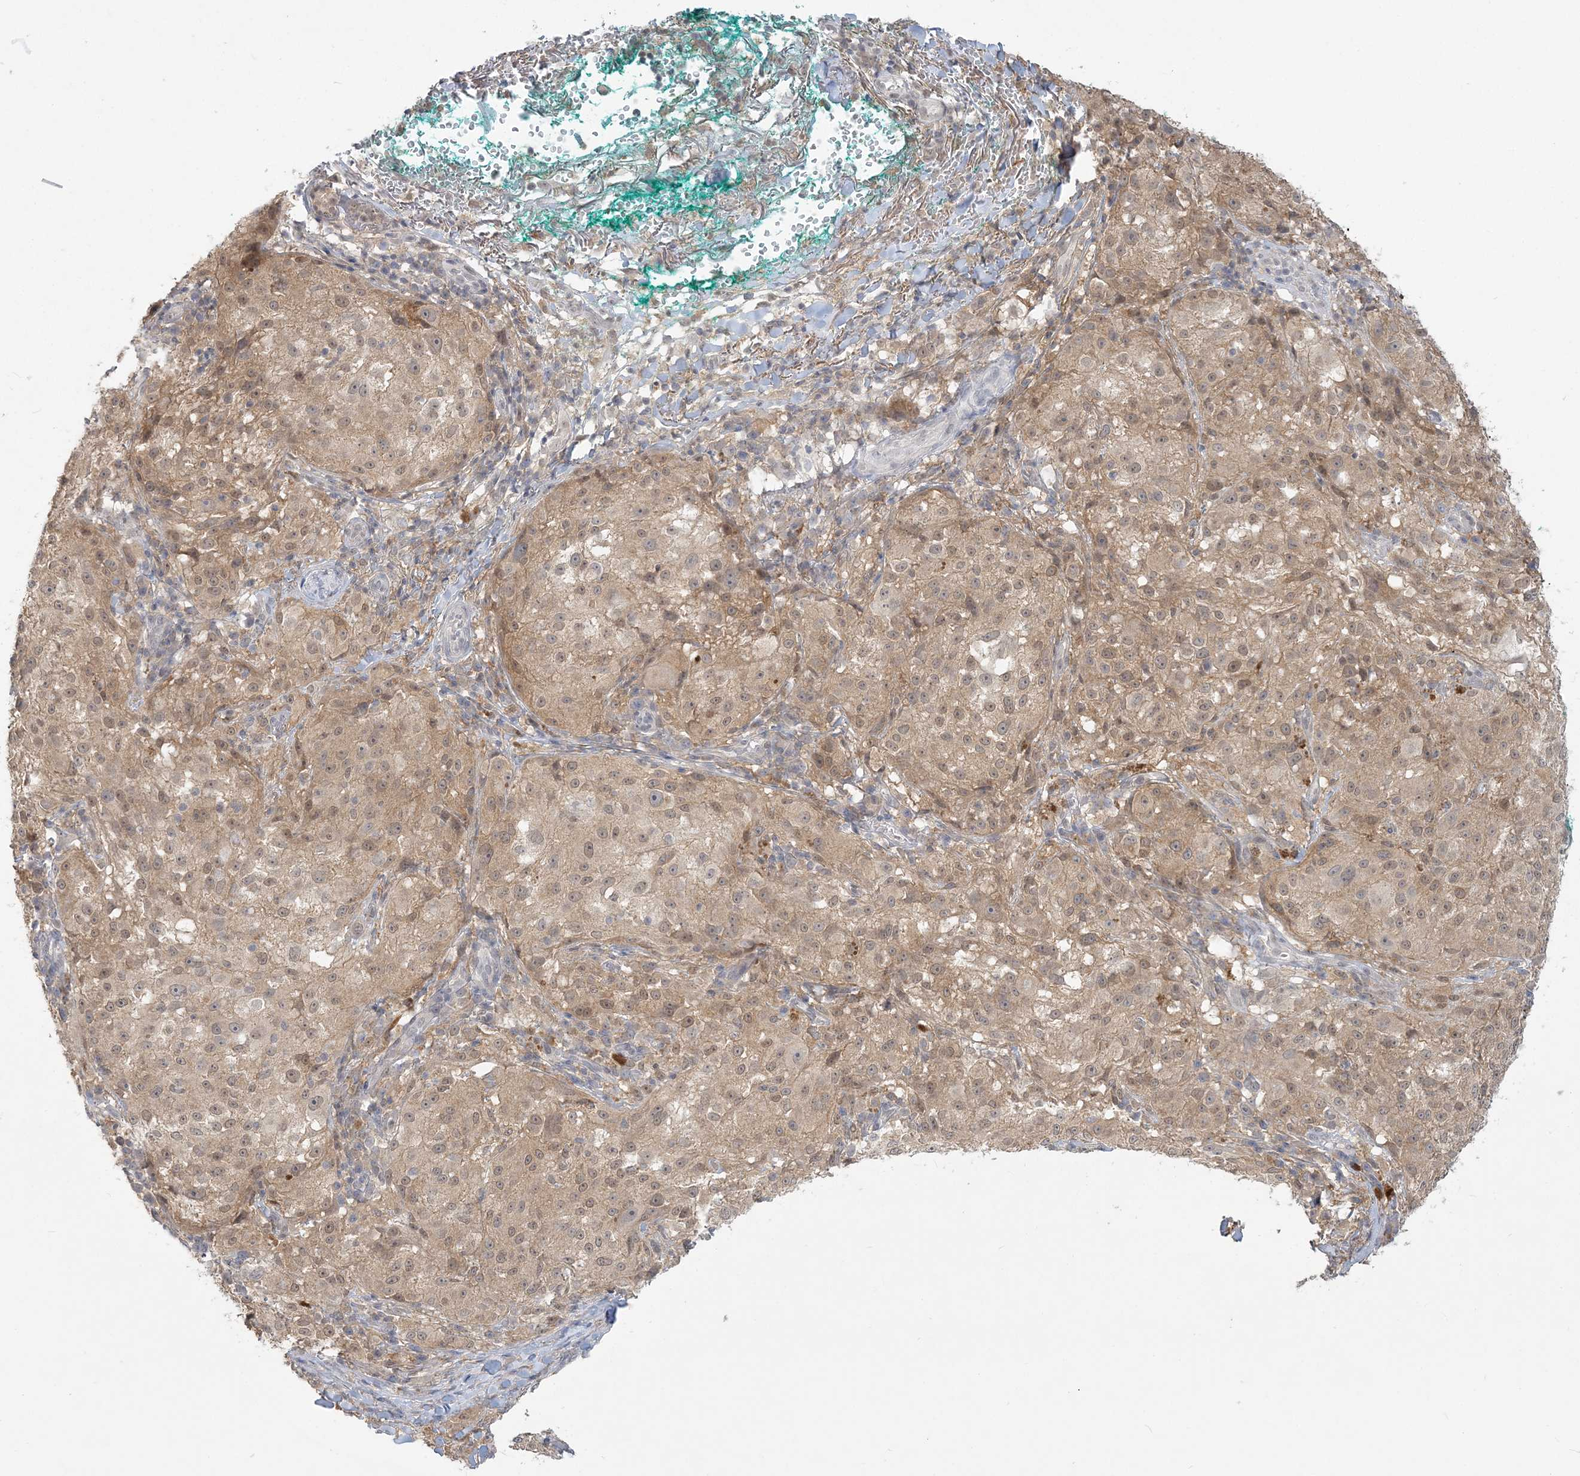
{"staining": {"intensity": "weak", "quantity": ">75%", "location": "cytoplasmic/membranous,nuclear"}, "tissue": "melanoma", "cell_type": "Tumor cells", "image_type": "cancer", "snomed": [{"axis": "morphology", "description": "Necrosis, NOS"}, {"axis": "morphology", "description": "Malignant melanoma, NOS"}, {"axis": "topography", "description": "Skin"}], "caption": "Immunohistochemical staining of malignant melanoma demonstrates low levels of weak cytoplasmic/membranous and nuclear positivity in about >75% of tumor cells. The staining was performed using DAB to visualize the protein expression in brown, while the nuclei were stained in blue with hematoxylin (Magnification: 20x).", "gene": "ANKS1A", "patient": {"sex": "female", "age": 87}}